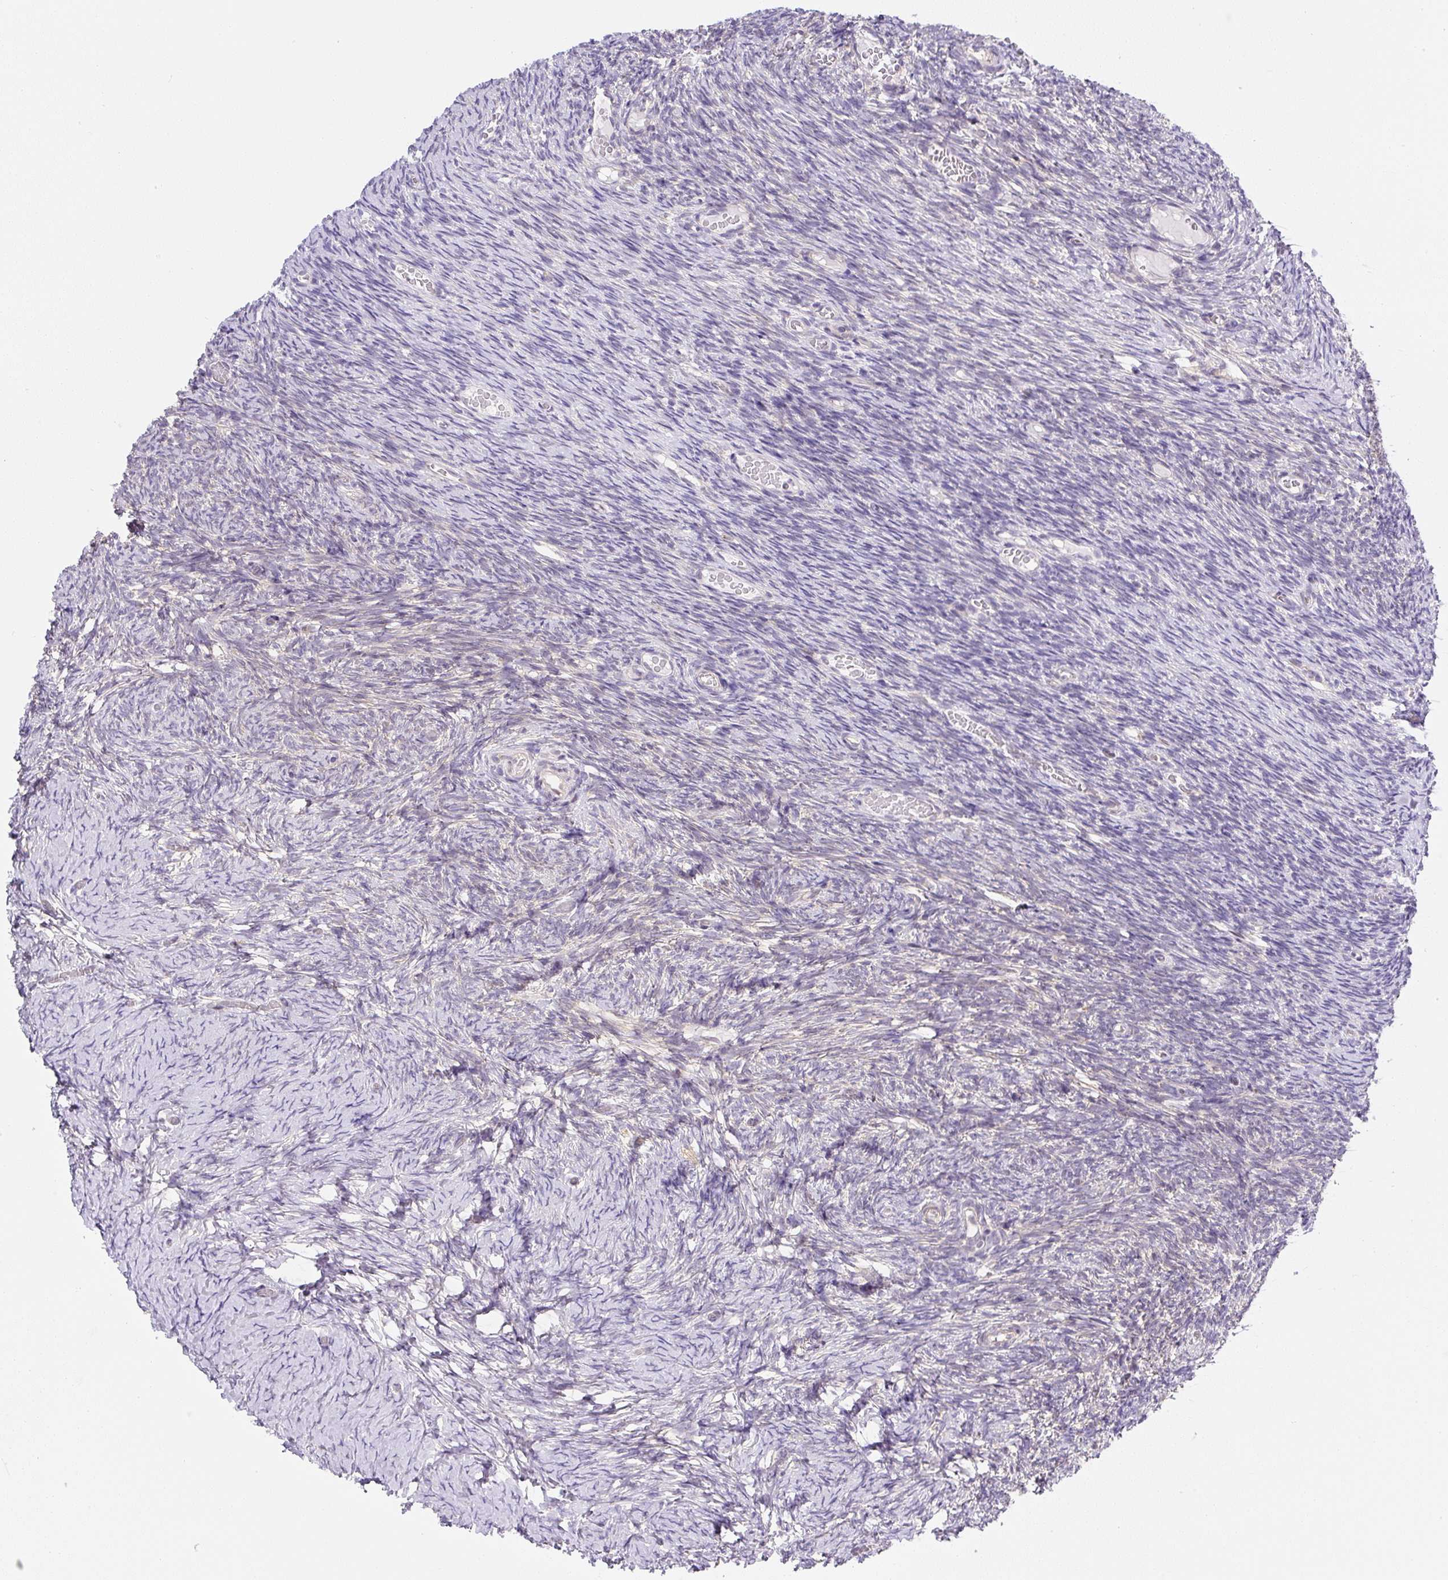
{"staining": {"intensity": "moderate", "quantity": ">75%", "location": "cytoplasmic/membranous"}, "tissue": "ovary", "cell_type": "Follicle cells", "image_type": "normal", "snomed": [{"axis": "morphology", "description": "Normal tissue, NOS"}, {"axis": "topography", "description": "Ovary"}], "caption": "Immunohistochemical staining of normal human ovary displays medium levels of moderate cytoplasmic/membranous expression in approximately >75% of follicle cells.", "gene": "PLA2G4A", "patient": {"sex": "female", "age": 39}}